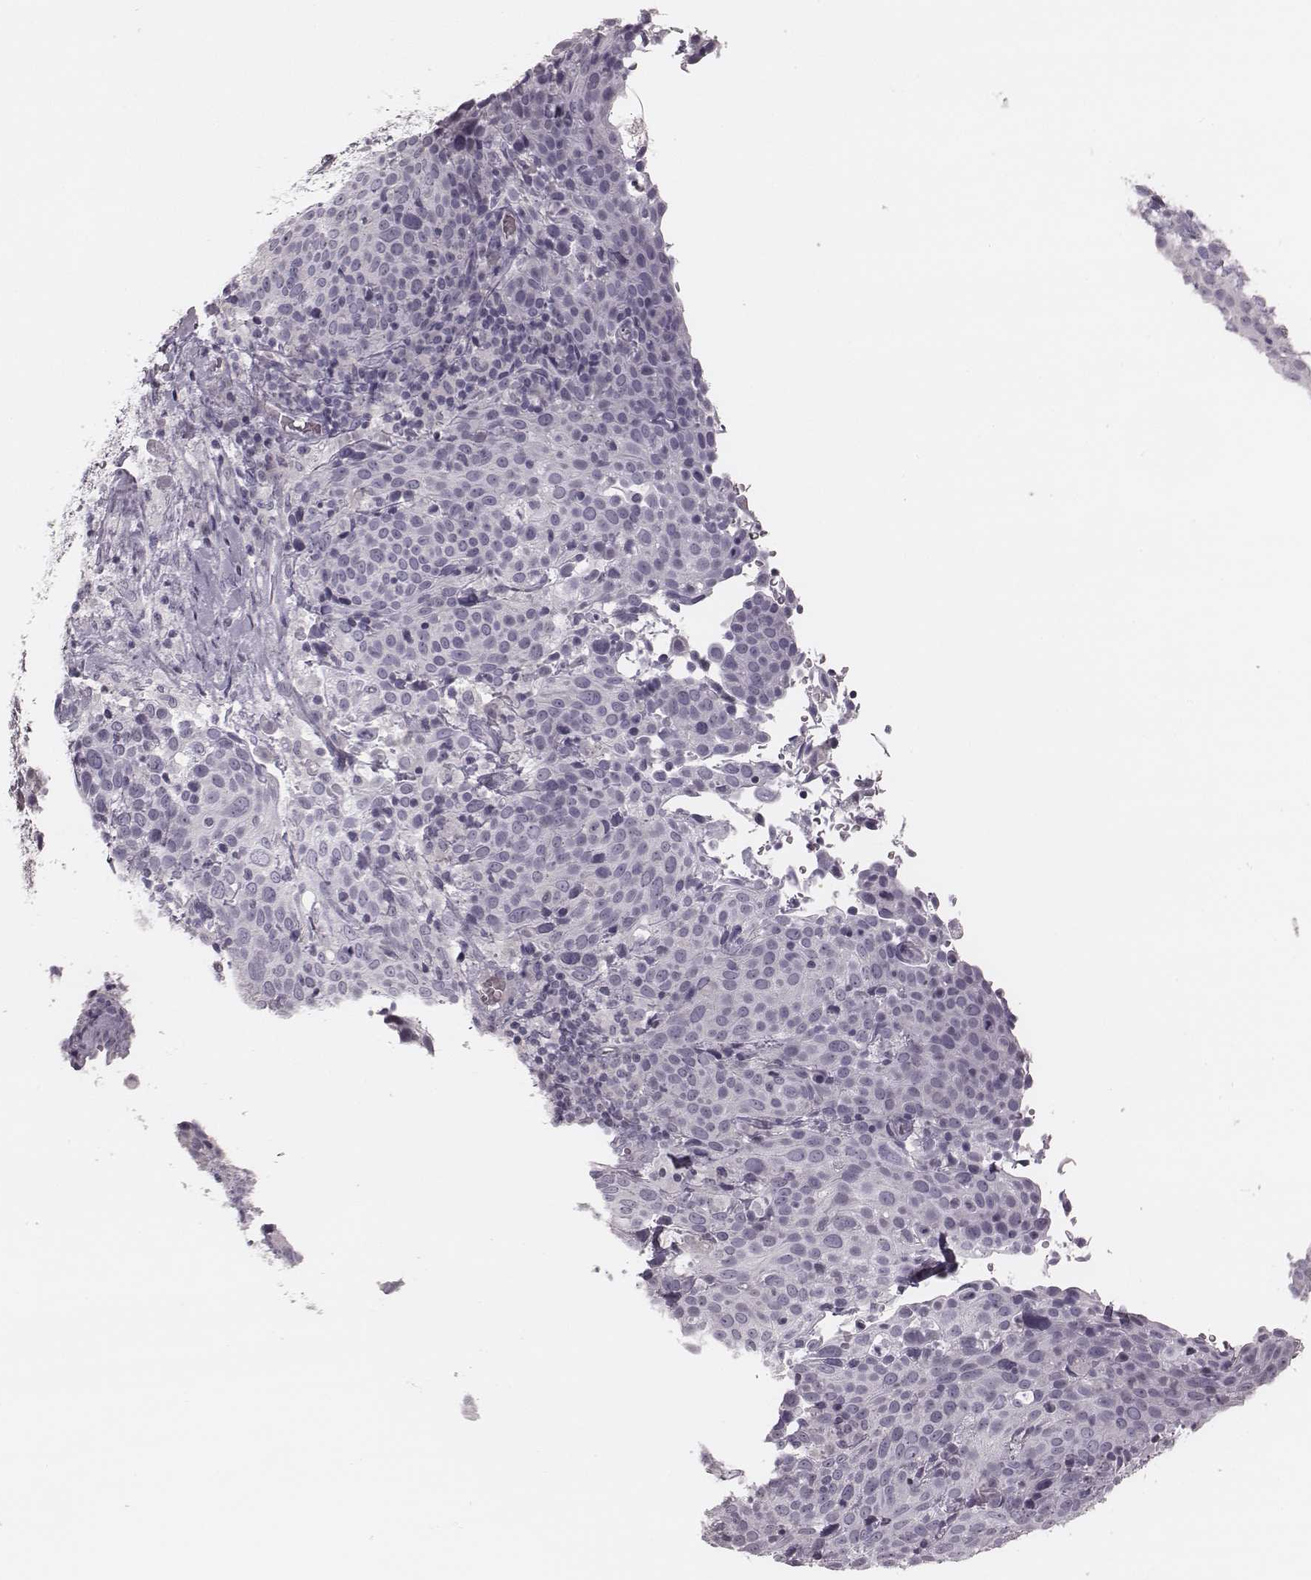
{"staining": {"intensity": "negative", "quantity": "none", "location": "none"}, "tissue": "cervical cancer", "cell_type": "Tumor cells", "image_type": "cancer", "snomed": [{"axis": "morphology", "description": "Squamous cell carcinoma, NOS"}, {"axis": "topography", "description": "Cervix"}], "caption": "A high-resolution histopathology image shows IHC staining of squamous cell carcinoma (cervical), which reveals no significant staining in tumor cells.", "gene": "SPA17", "patient": {"sex": "female", "age": 61}}